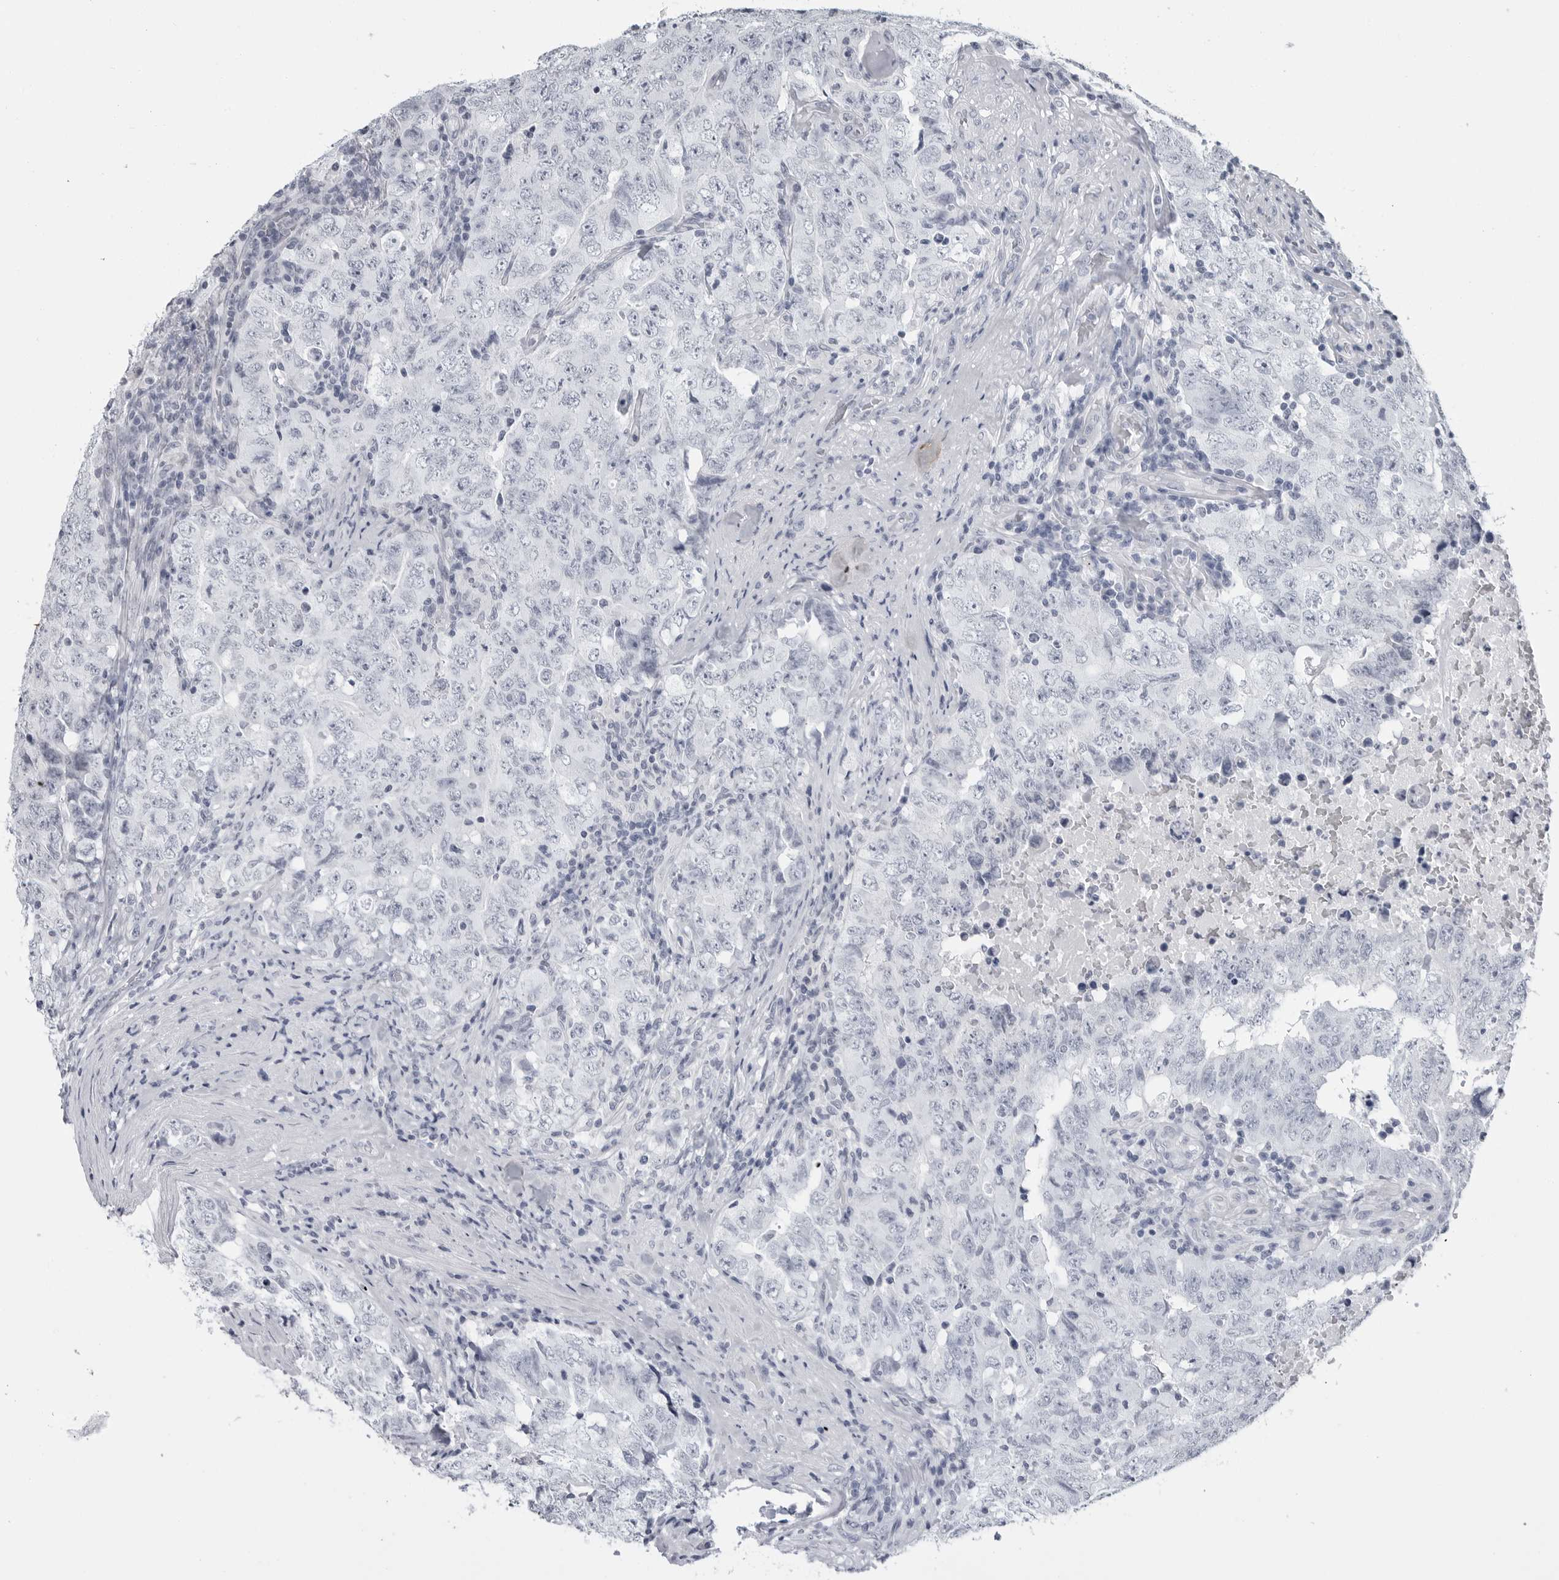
{"staining": {"intensity": "negative", "quantity": "none", "location": "none"}, "tissue": "testis cancer", "cell_type": "Tumor cells", "image_type": "cancer", "snomed": [{"axis": "morphology", "description": "Carcinoma, Embryonal, NOS"}, {"axis": "topography", "description": "Testis"}], "caption": "Immunohistochemistry micrograph of human embryonal carcinoma (testis) stained for a protein (brown), which displays no staining in tumor cells. (DAB (3,3'-diaminobenzidine) immunohistochemistry (IHC) visualized using brightfield microscopy, high magnification).", "gene": "PGA3", "patient": {"sex": "male", "age": 26}}